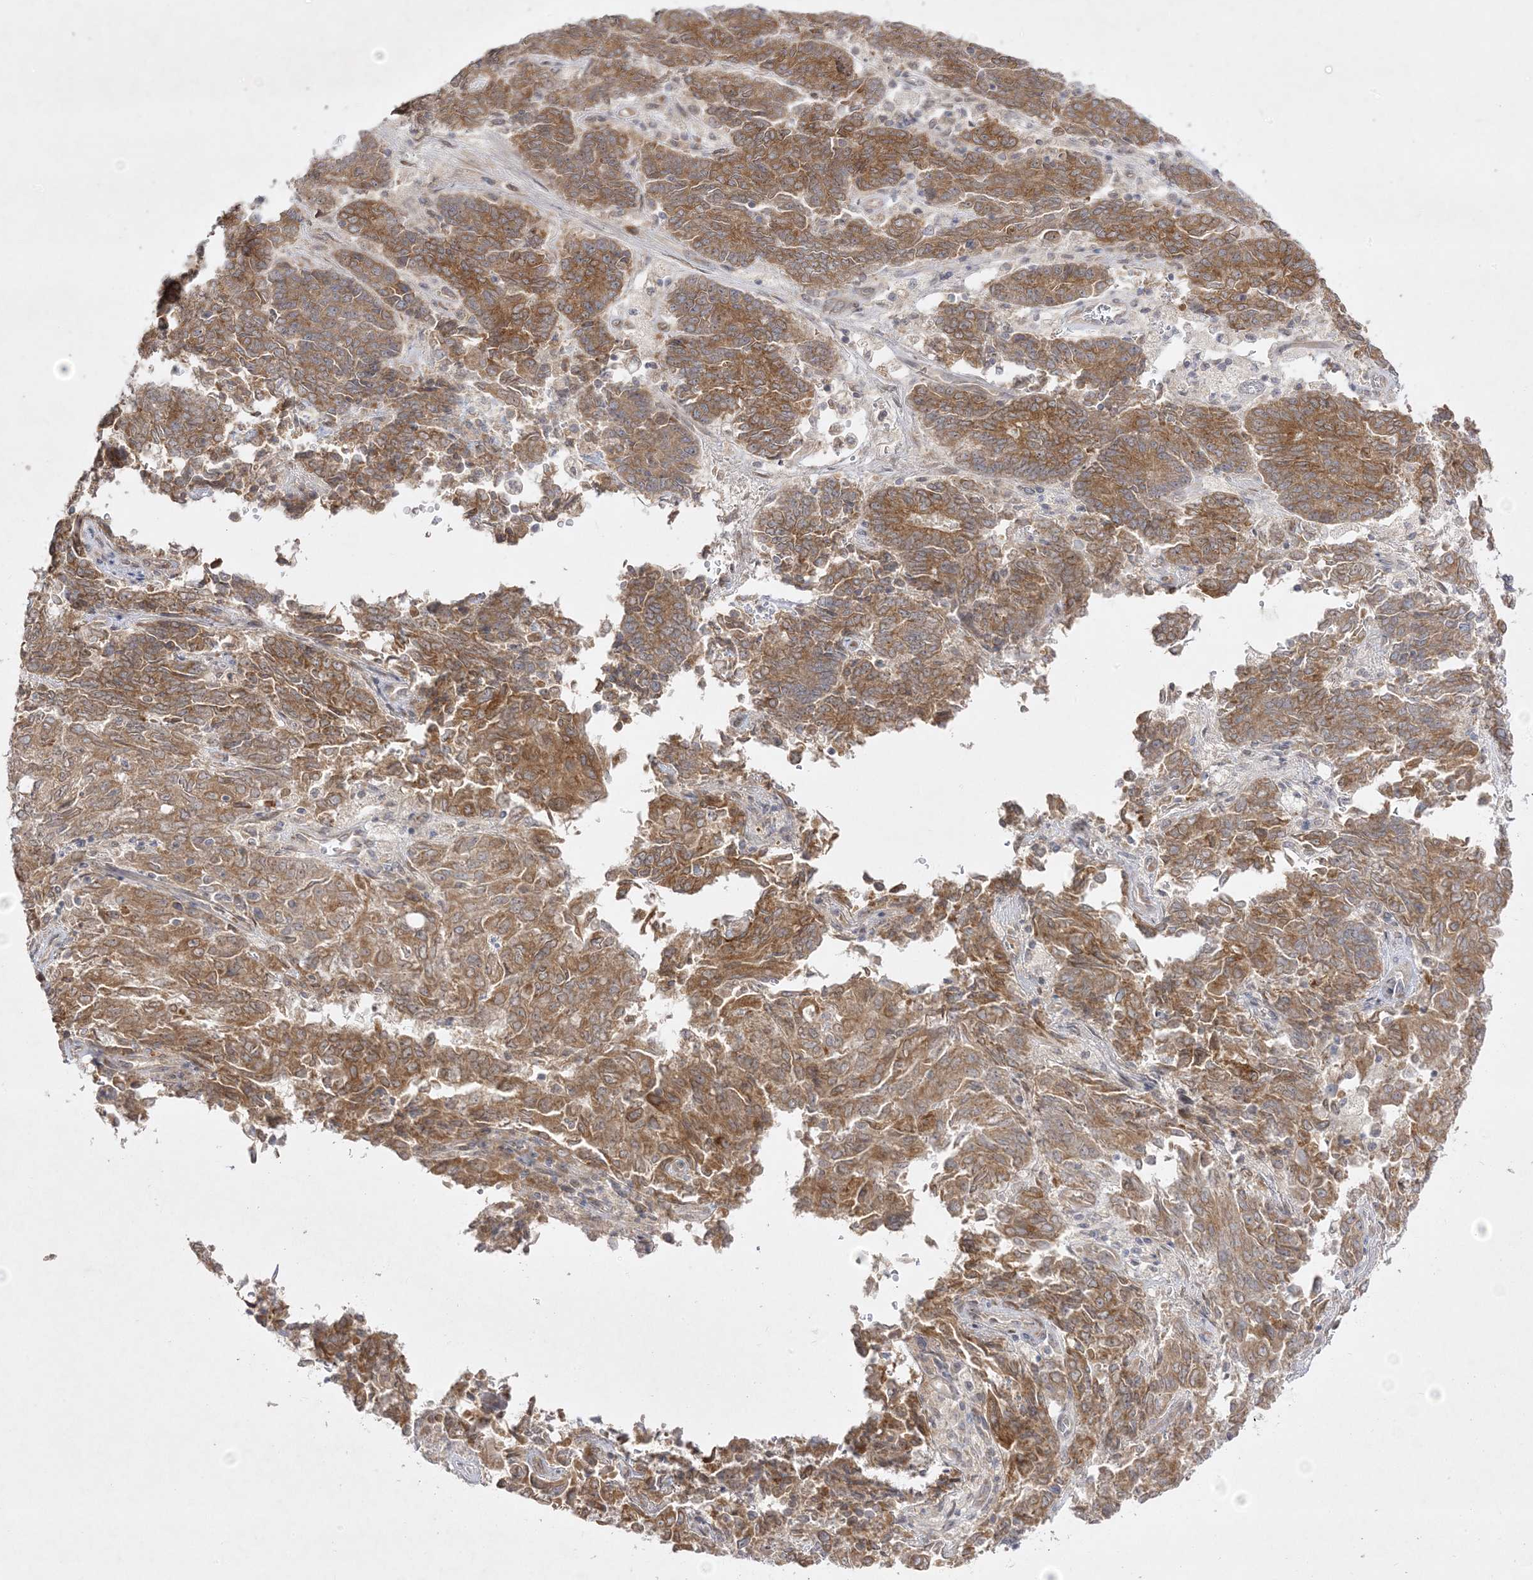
{"staining": {"intensity": "moderate", "quantity": ">75%", "location": "cytoplasmic/membranous"}, "tissue": "endometrial cancer", "cell_type": "Tumor cells", "image_type": "cancer", "snomed": [{"axis": "morphology", "description": "Adenocarcinoma, NOS"}, {"axis": "topography", "description": "Endometrium"}], "caption": "Endometrial adenocarcinoma stained with IHC demonstrates moderate cytoplasmic/membranous positivity in about >75% of tumor cells.", "gene": "C2CD2", "patient": {"sex": "female", "age": 80}}